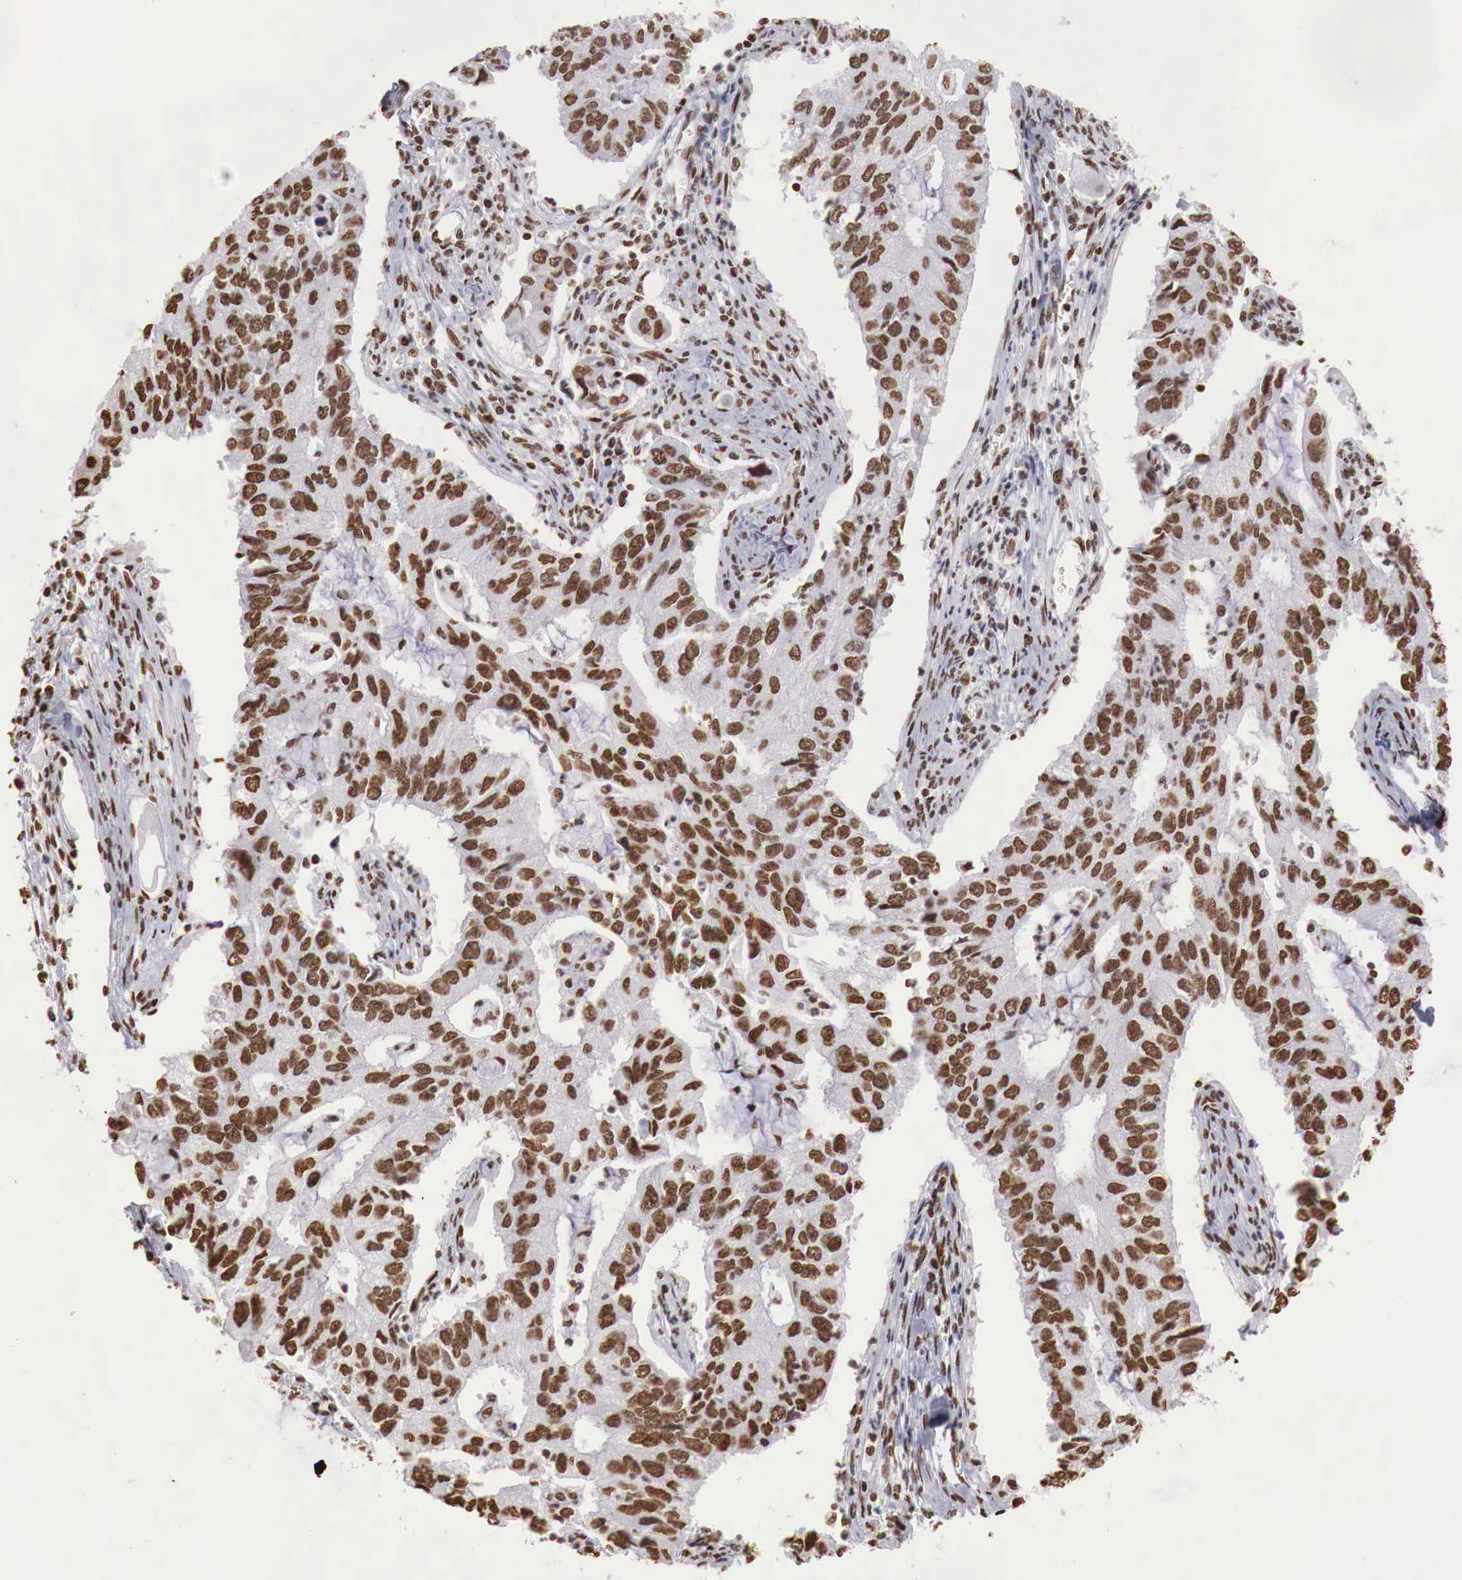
{"staining": {"intensity": "strong", "quantity": ">75%", "location": "nuclear"}, "tissue": "lung cancer", "cell_type": "Tumor cells", "image_type": "cancer", "snomed": [{"axis": "morphology", "description": "Adenocarcinoma, NOS"}, {"axis": "topography", "description": "Lung"}], "caption": "Tumor cells exhibit high levels of strong nuclear positivity in about >75% of cells in human adenocarcinoma (lung).", "gene": "DKC1", "patient": {"sex": "male", "age": 48}}